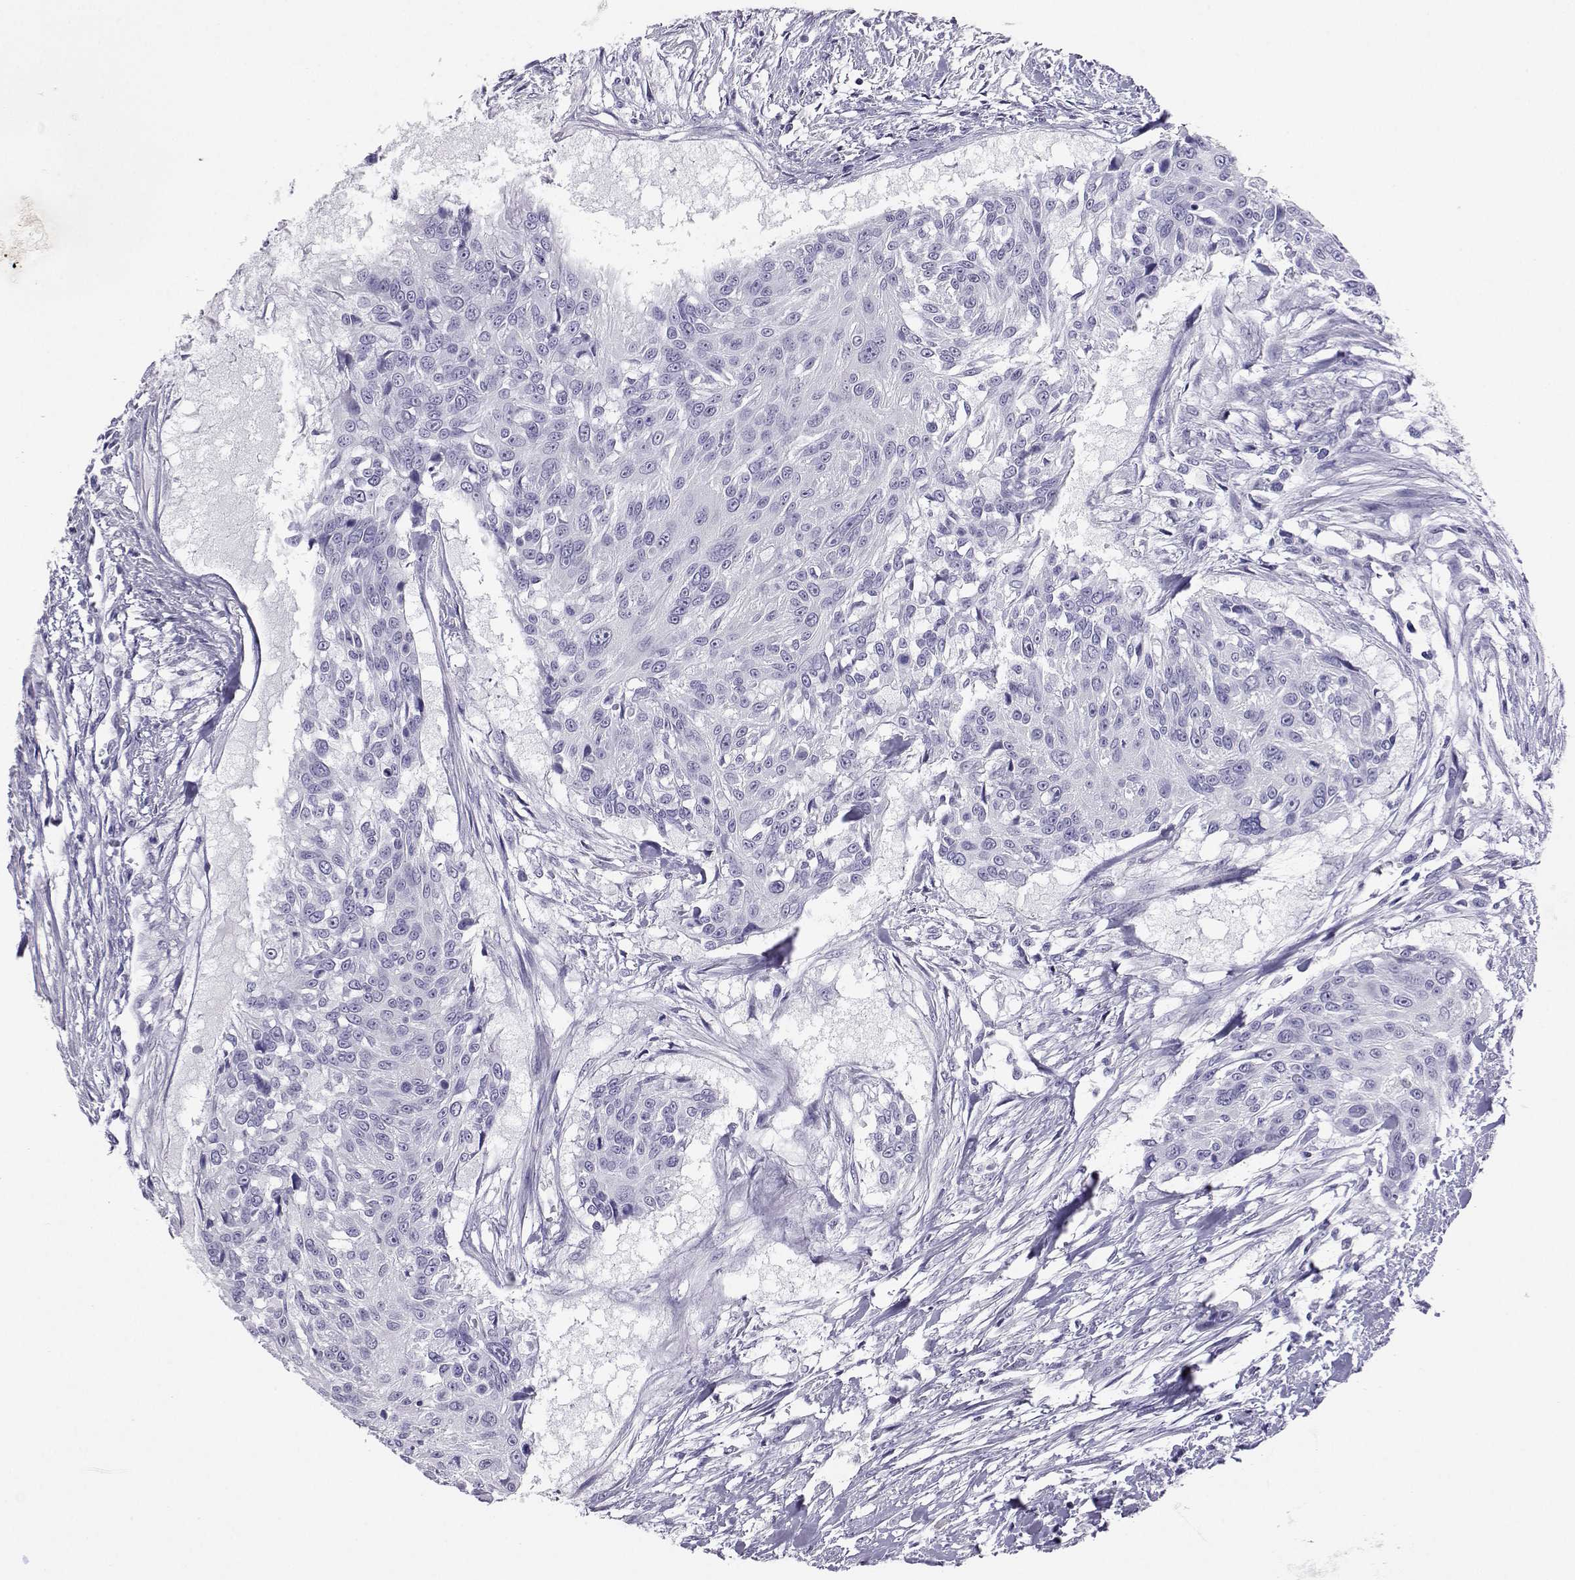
{"staining": {"intensity": "negative", "quantity": "none", "location": "none"}, "tissue": "urothelial cancer", "cell_type": "Tumor cells", "image_type": "cancer", "snomed": [{"axis": "morphology", "description": "Urothelial carcinoma, NOS"}, {"axis": "topography", "description": "Urinary bladder"}], "caption": "Immunohistochemical staining of transitional cell carcinoma reveals no significant staining in tumor cells.", "gene": "PLIN4", "patient": {"sex": "male", "age": 55}}